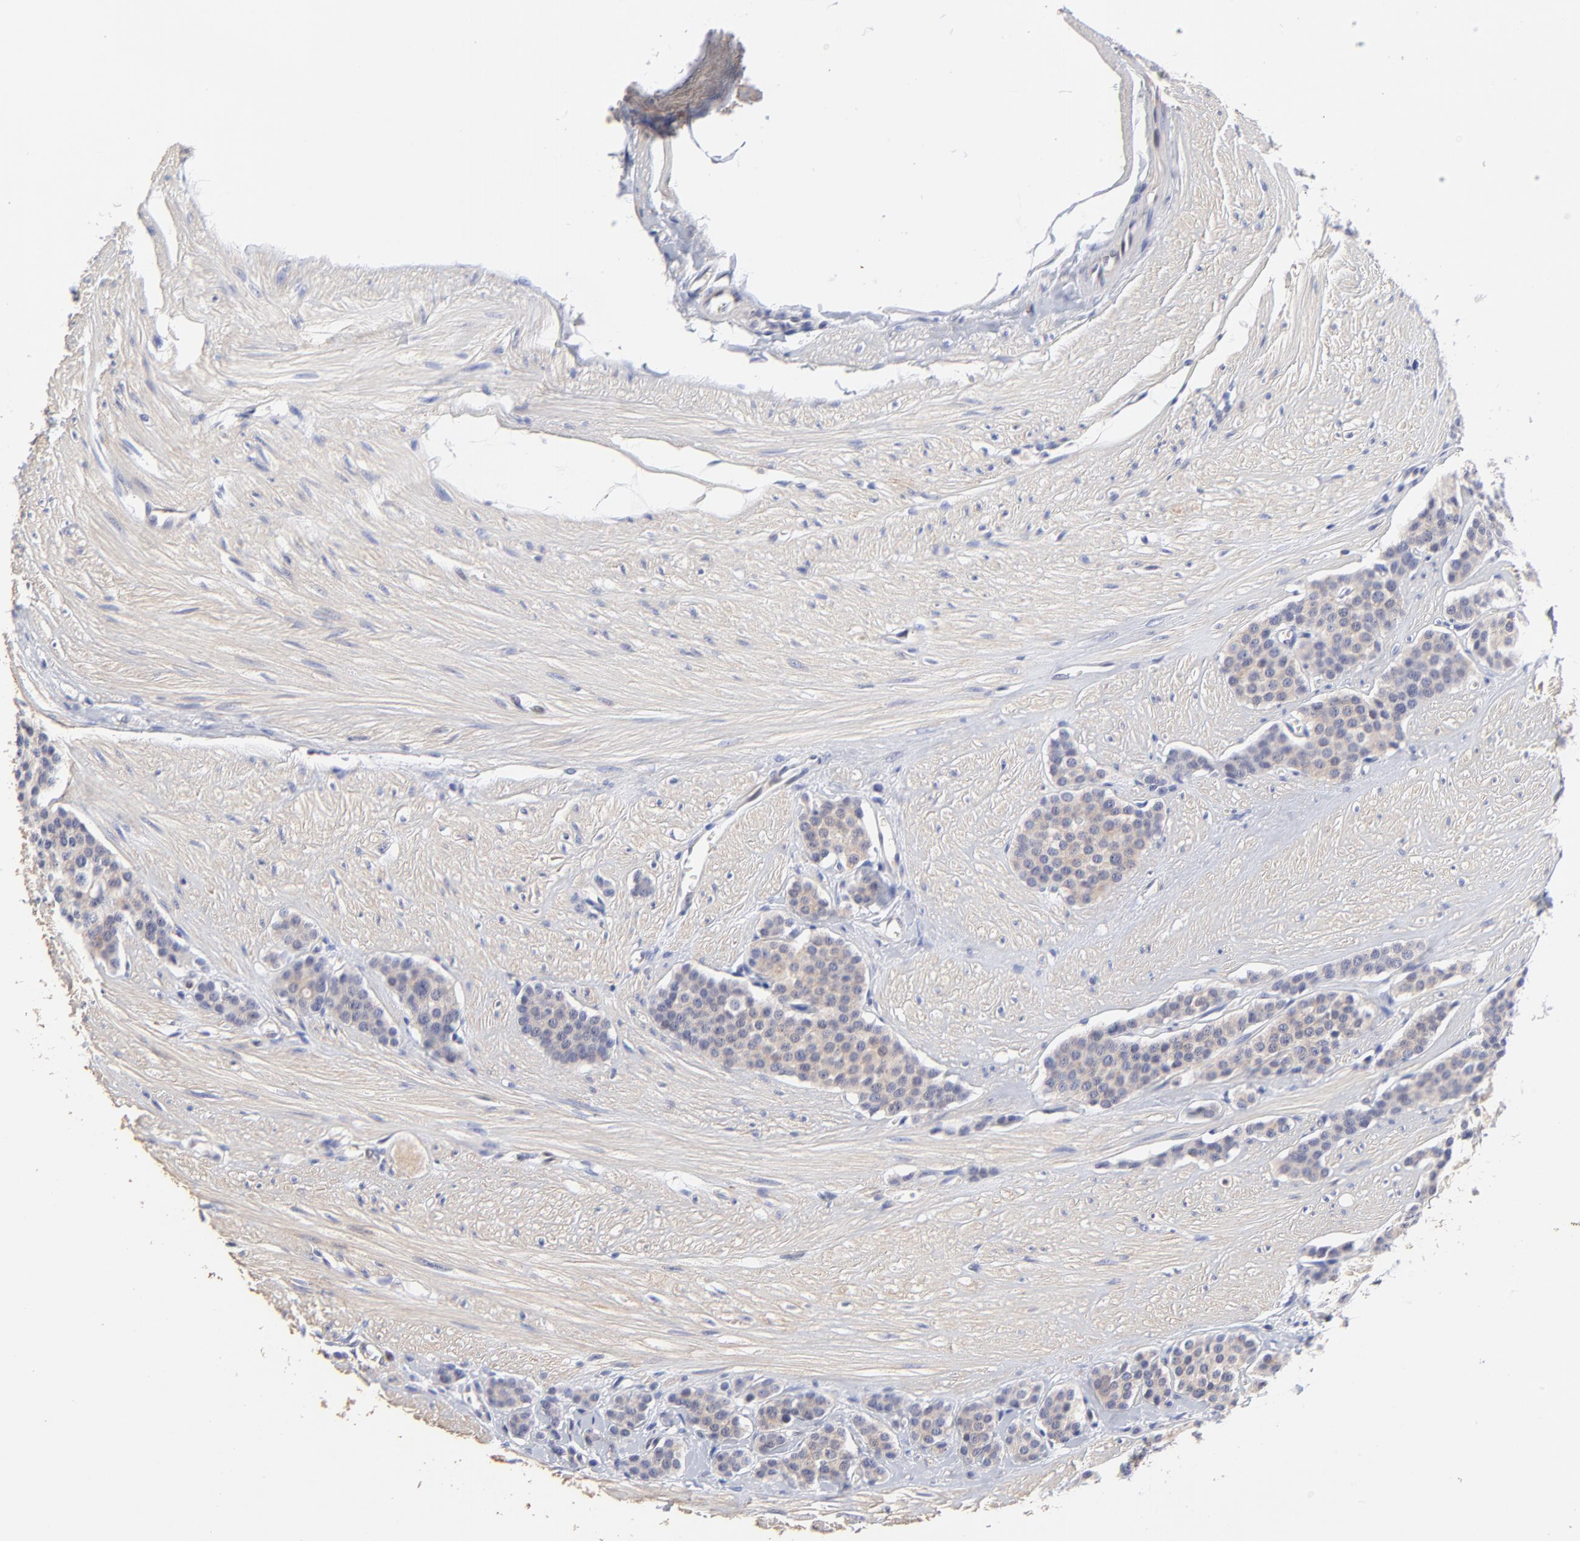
{"staining": {"intensity": "weak", "quantity": ">75%", "location": "cytoplasmic/membranous"}, "tissue": "carcinoid", "cell_type": "Tumor cells", "image_type": "cancer", "snomed": [{"axis": "morphology", "description": "Carcinoid, malignant, NOS"}, {"axis": "topography", "description": "Small intestine"}], "caption": "A high-resolution histopathology image shows IHC staining of carcinoid (malignant), which reveals weak cytoplasmic/membranous positivity in approximately >75% of tumor cells.", "gene": "DCTPP1", "patient": {"sex": "male", "age": 60}}